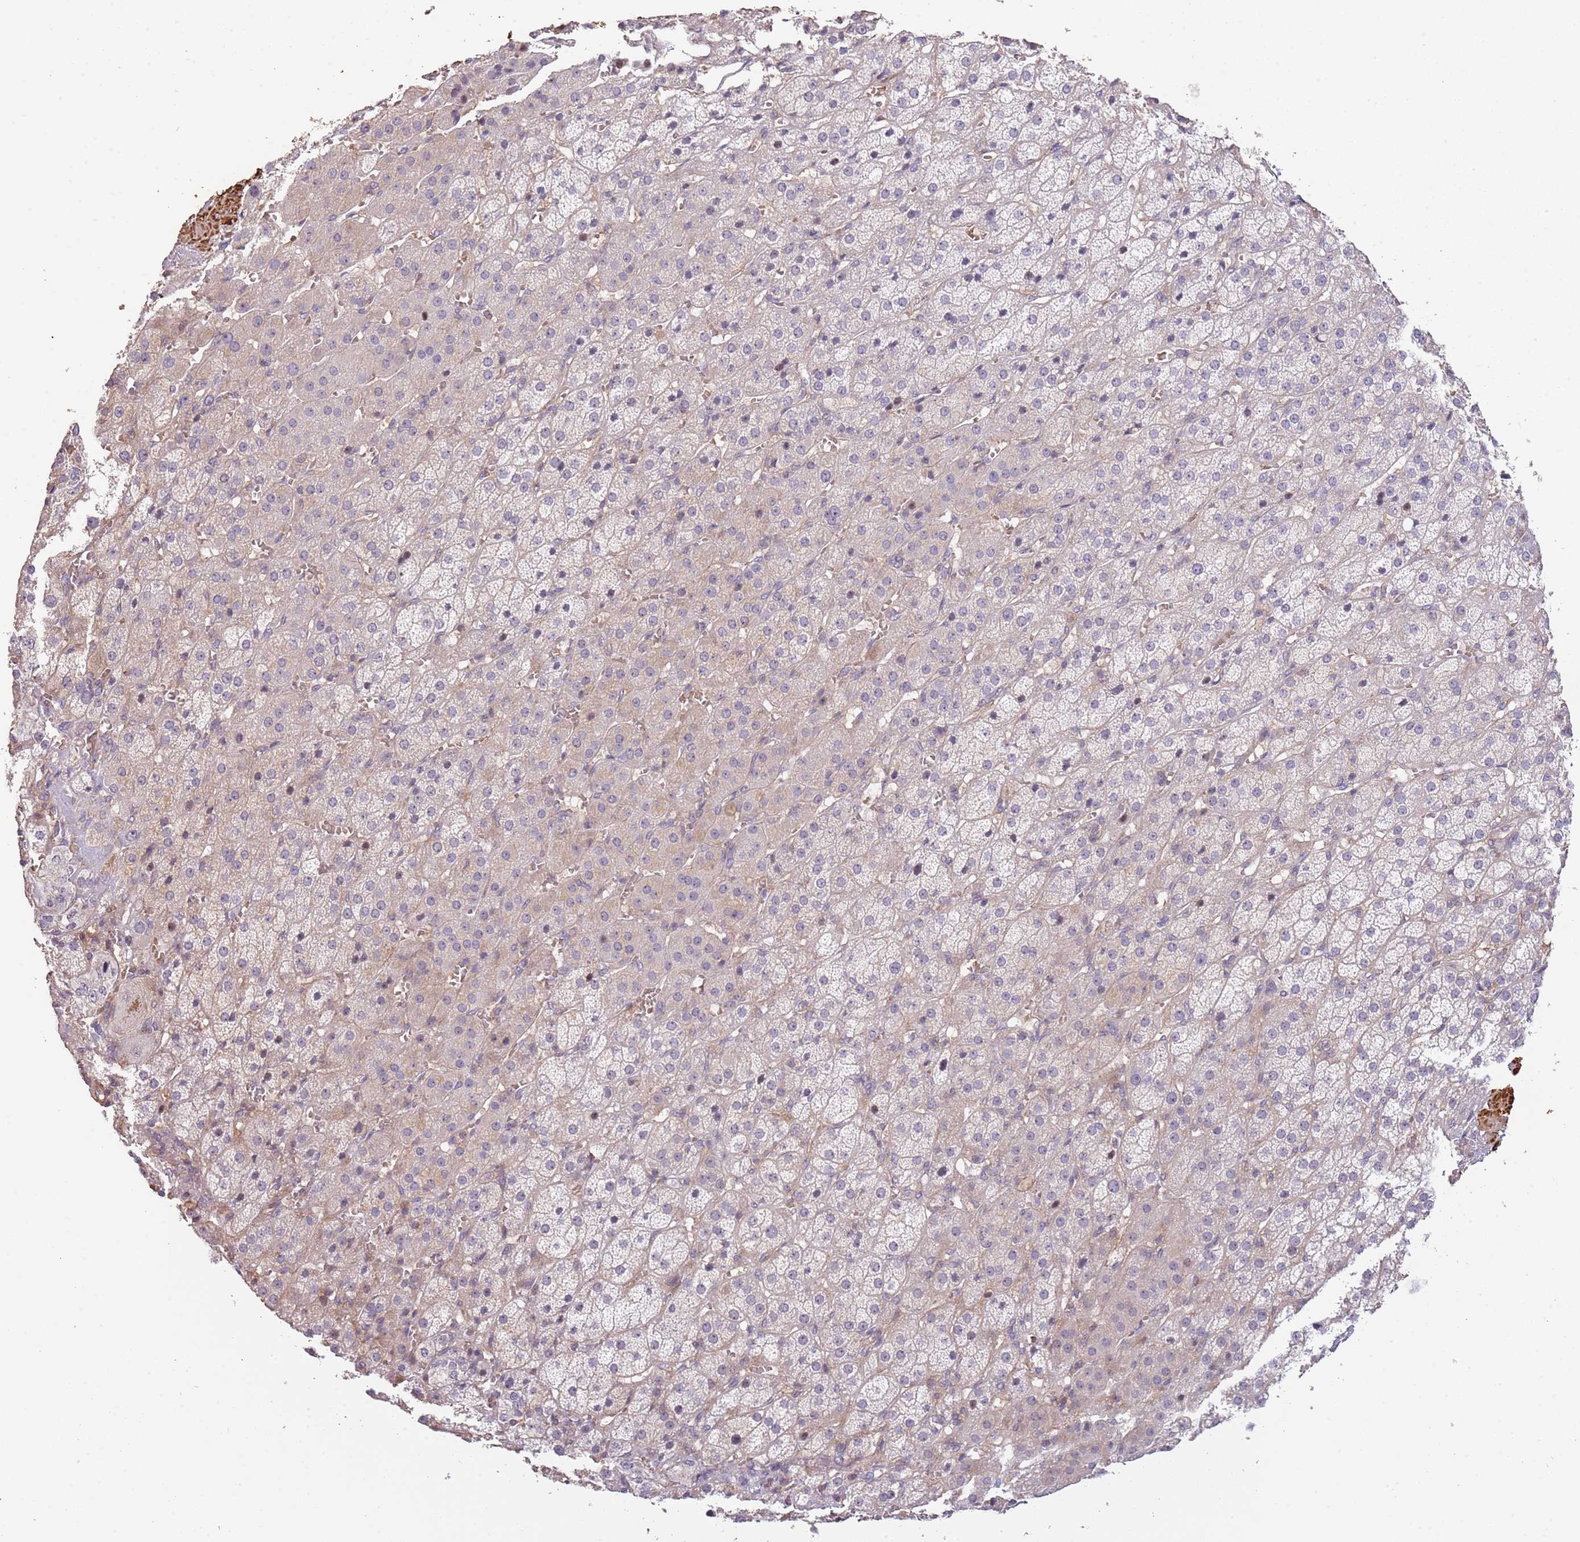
{"staining": {"intensity": "weak", "quantity": "<25%", "location": "cytoplasmic/membranous"}, "tissue": "adrenal gland", "cell_type": "Glandular cells", "image_type": "normal", "snomed": [{"axis": "morphology", "description": "Normal tissue, NOS"}, {"axis": "topography", "description": "Adrenal gland"}], "caption": "Glandular cells show no significant protein staining in unremarkable adrenal gland. (Stains: DAB (3,3'-diaminobenzidine) immunohistochemistry (IHC) with hematoxylin counter stain, Microscopy: brightfield microscopy at high magnification).", "gene": "ADTRP", "patient": {"sex": "female", "age": 57}}